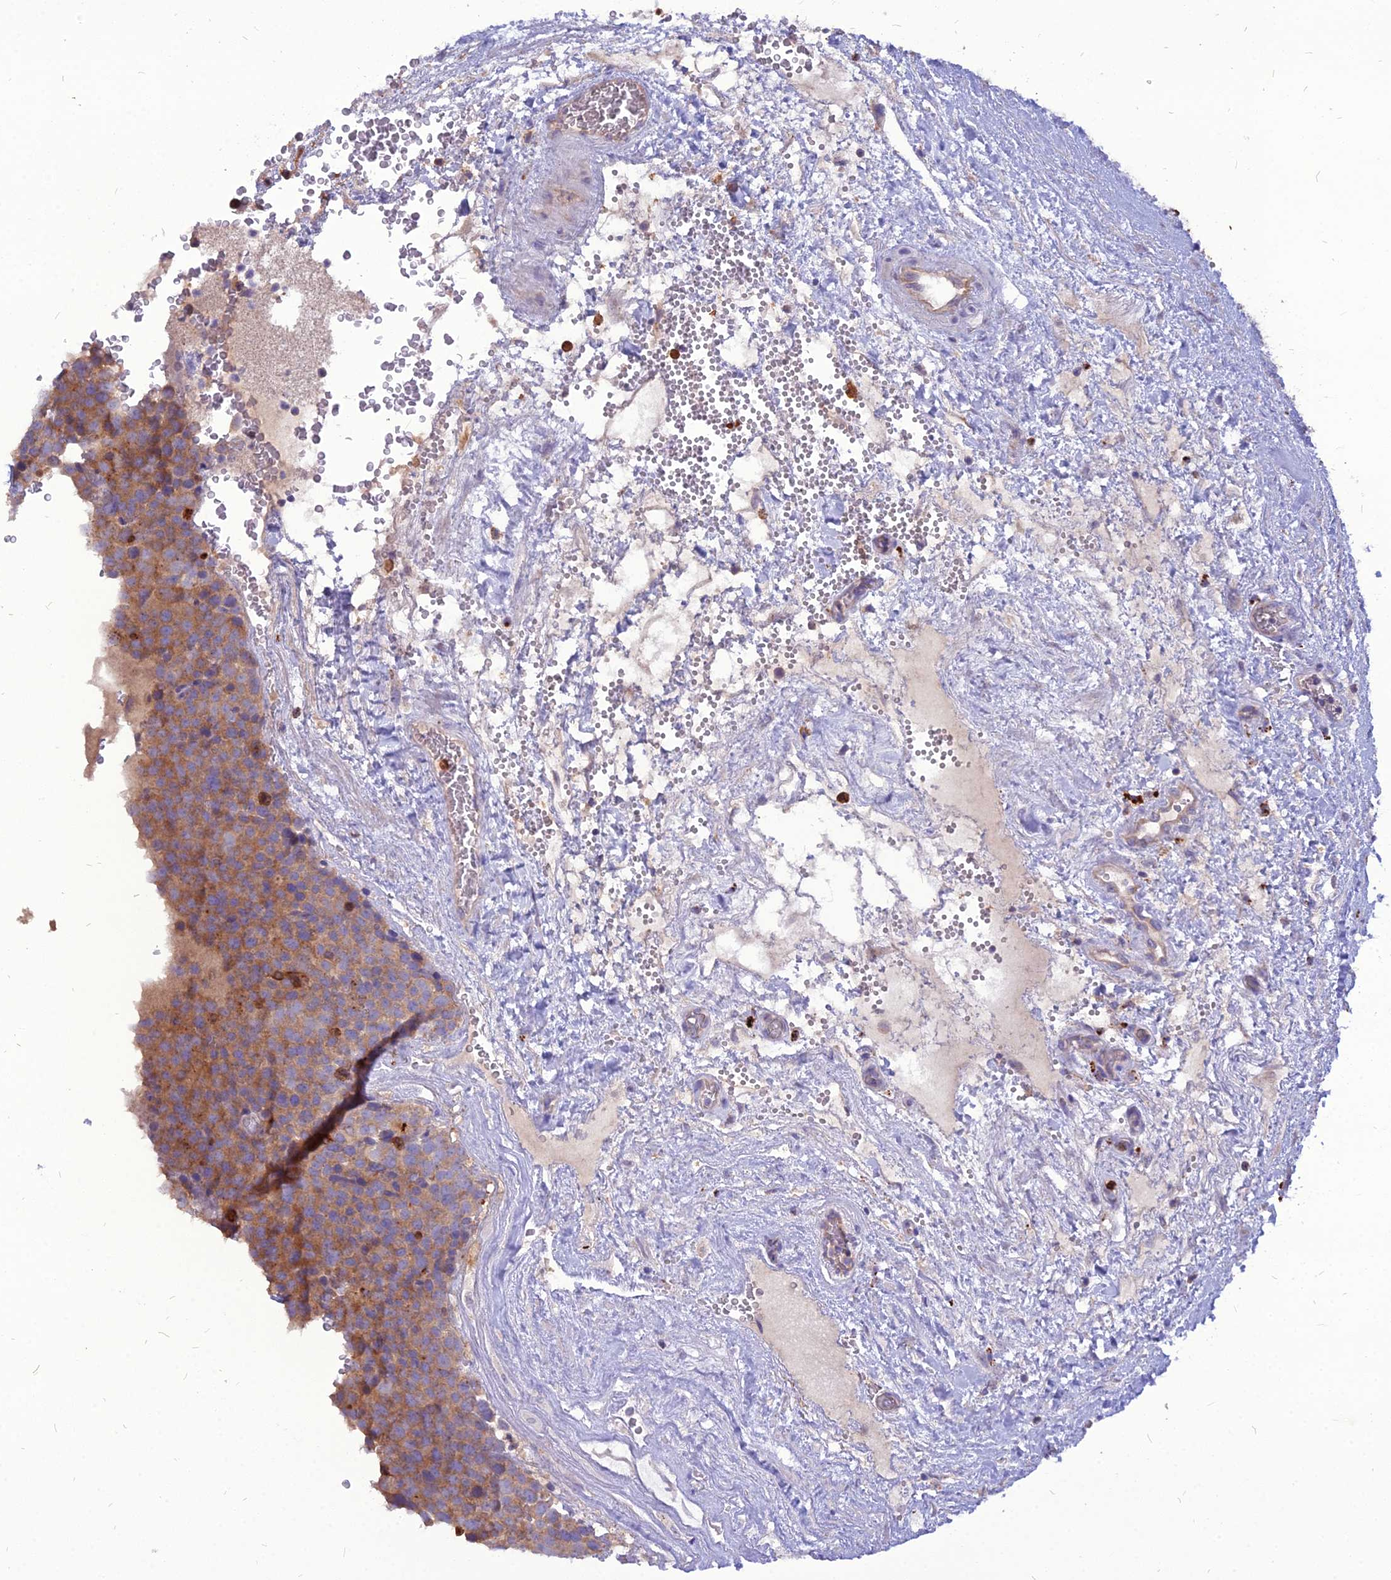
{"staining": {"intensity": "moderate", "quantity": ">75%", "location": "cytoplasmic/membranous"}, "tissue": "testis cancer", "cell_type": "Tumor cells", "image_type": "cancer", "snomed": [{"axis": "morphology", "description": "Seminoma, NOS"}, {"axis": "topography", "description": "Testis"}], "caption": "Seminoma (testis) tissue displays moderate cytoplasmic/membranous expression in approximately >75% of tumor cells, visualized by immunohistochemistry.", "gene": "PCED1B", "patient": {"sex": "male", "age": 71}}